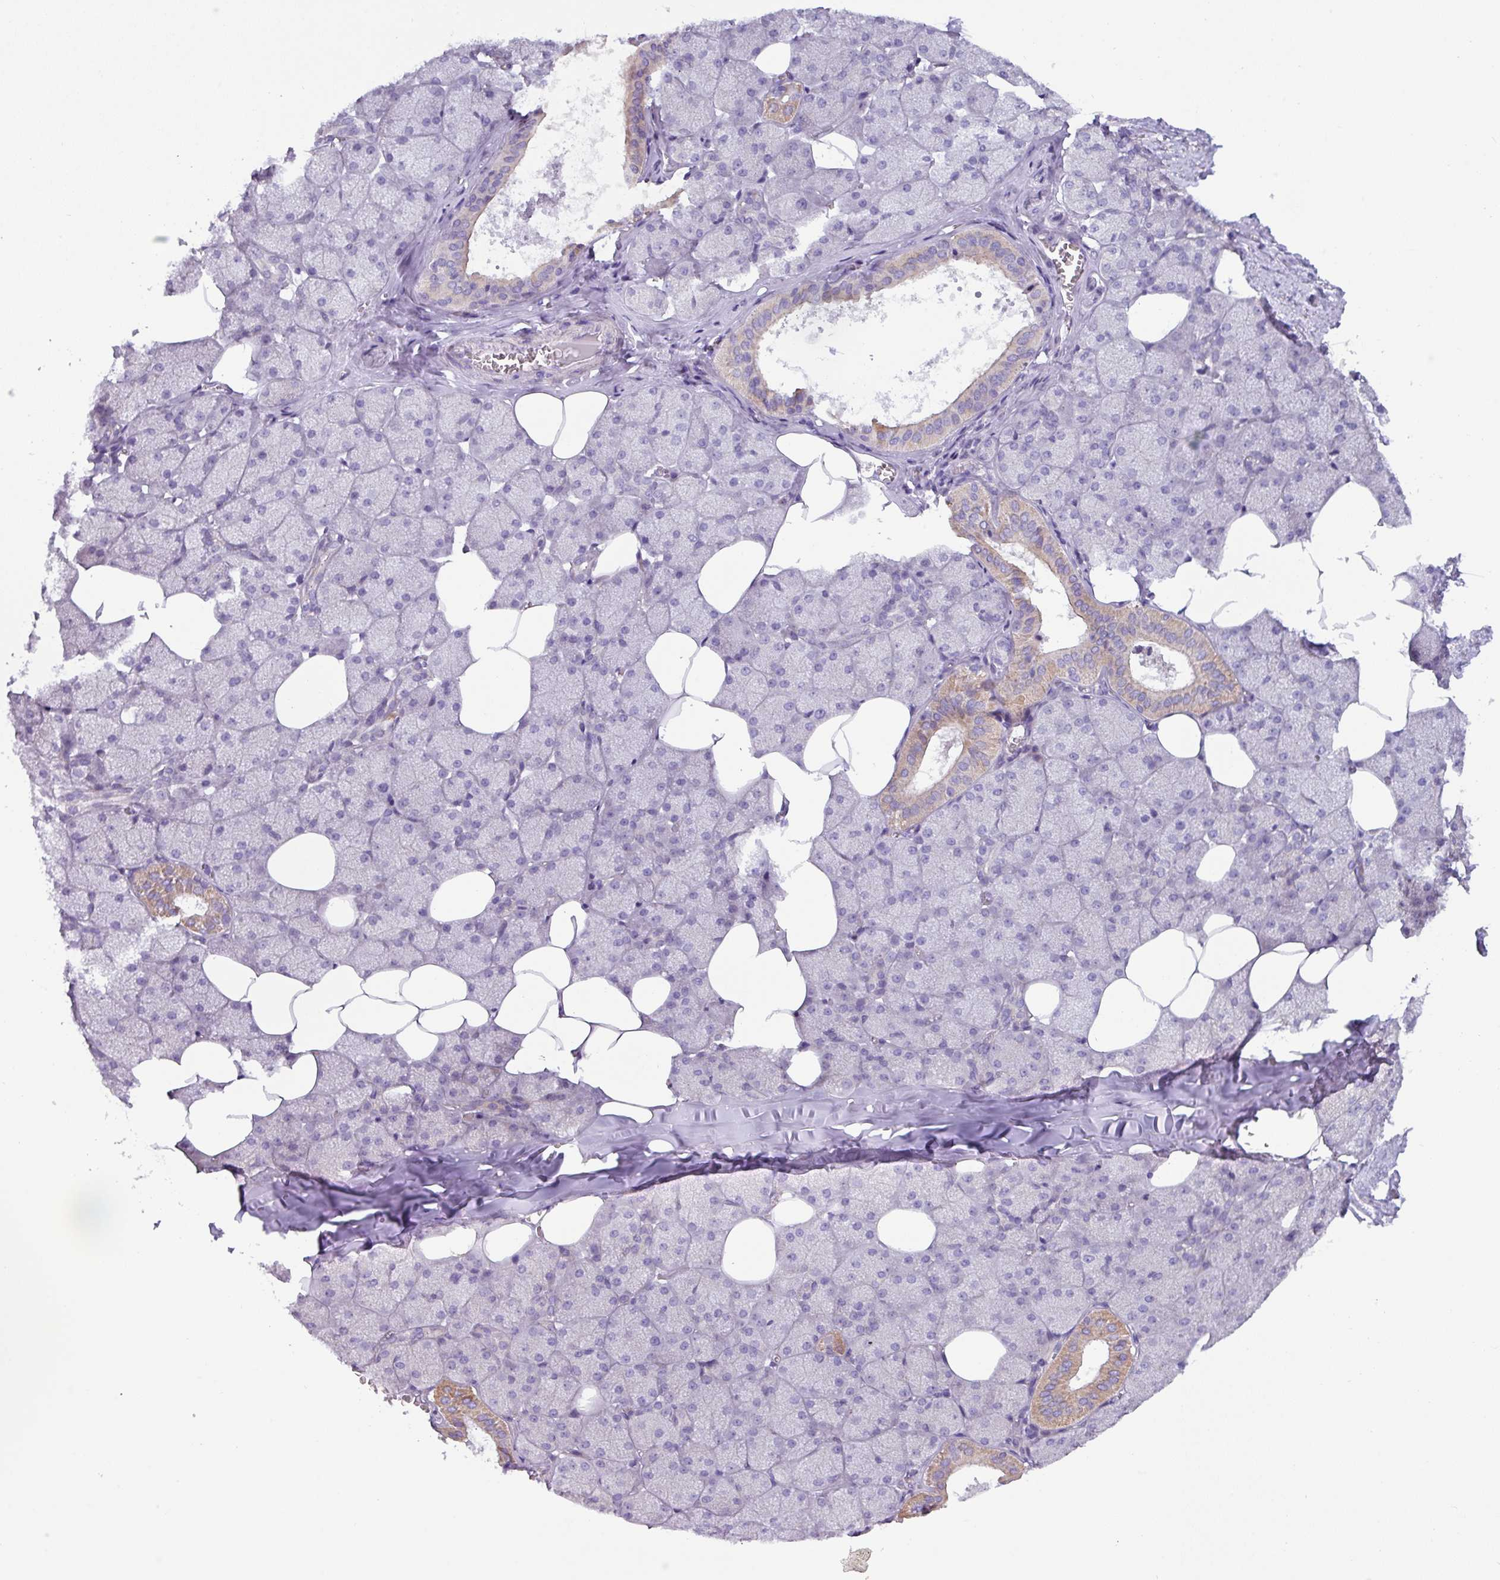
{"staining": {"intensity": "weak", "quantity": "<25%", "location": "cytoplasmic/membranous"}, "tissue": "salivary gland", "cell_type": "Glandular cells", "image_type": "normal", "snomed": [{"axis": "morphology", "description": "Normal tissue, NOS"}, {"axis": "topography", "description": "Salivary gland"}, {"axis": "topography", "description": "Peripheral nerve tissue"}], "caption": "High power microscopy image of an IHC histopathology image of normal salivary gland, revealing no significant expression in glandular cells. Nuclei are stained in blue.", "gene": "RGS16", "patient": {"sex": "male", "age": 38}}